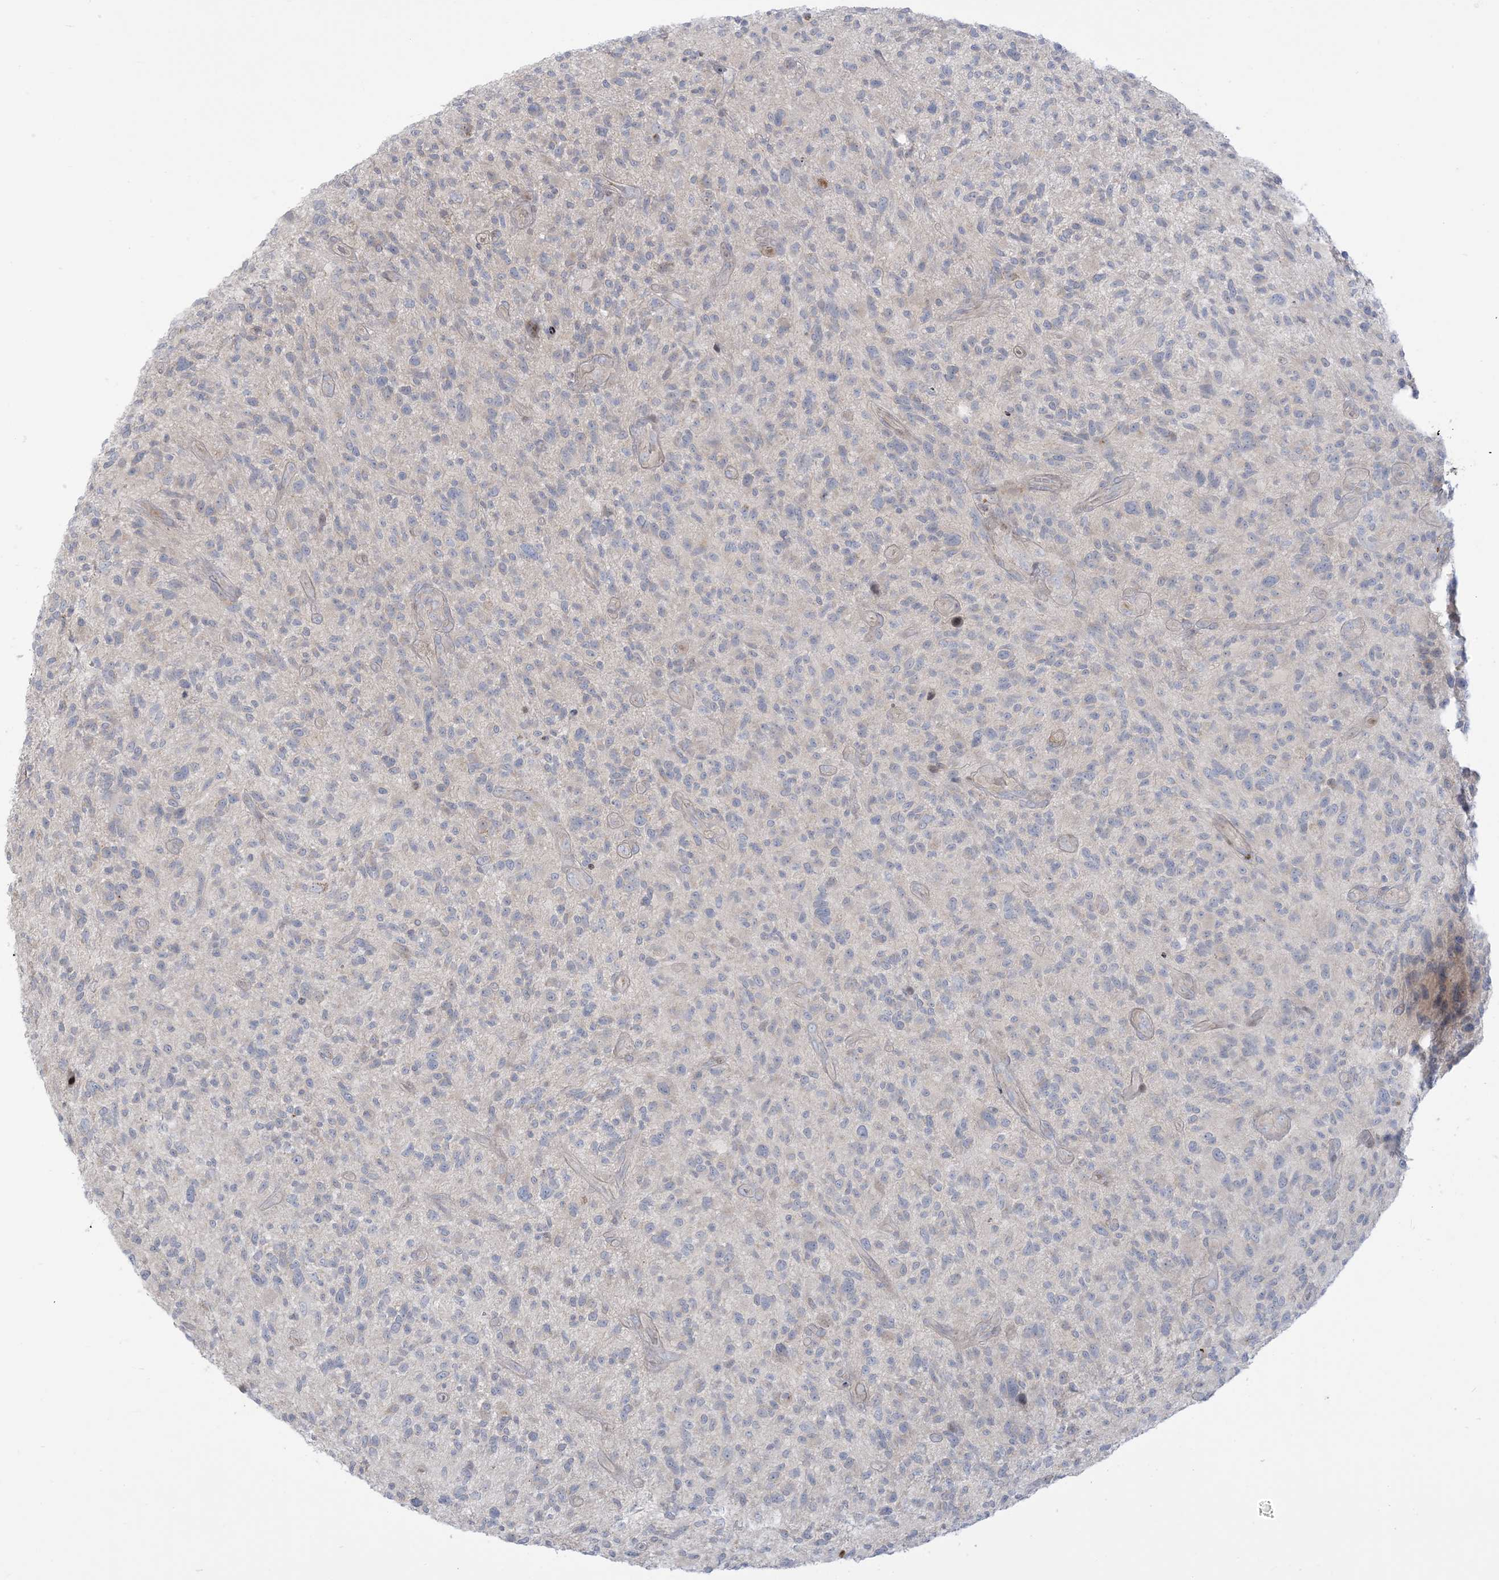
{"staining": {"intensity": "negative", "quantity": "none", "location": "none"}, "tissue": "glioma", "cell_type": "Tumor cells", "image_type": "cancer", "snomed": [{"axis": "morphology", "description": "Glioma, malignant, High grade"}, {"axis": "topography", "description": "Brain"}], "caption": "High magnification brightfield microscopy of glioma stained with DAB (brown) and counterstained with hematoxylin (blue): tumor cells show no significant expression.", "gene": "AFTPH", "patient": {"sex": "male", "age": 47}}